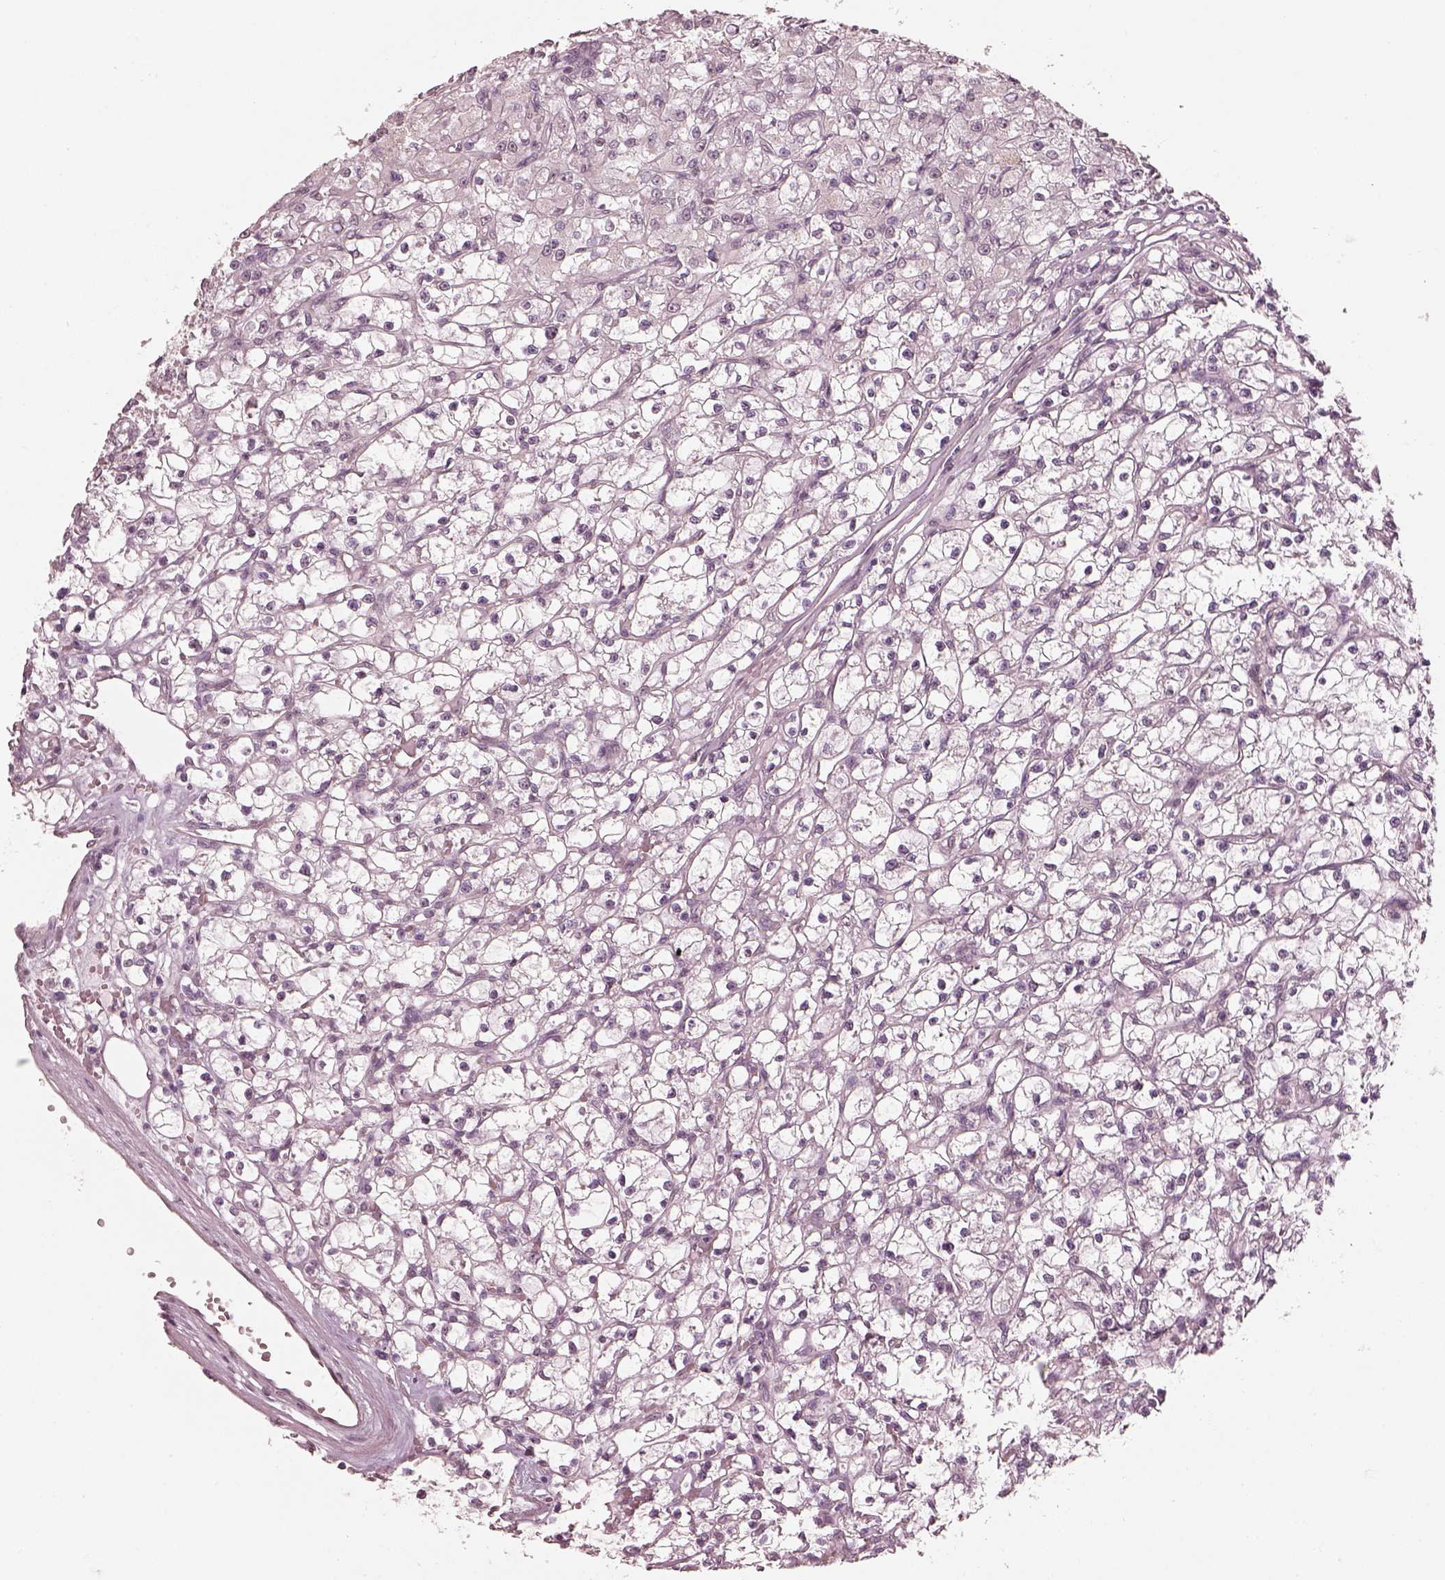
{"staining": {"intensity": "negative", "quantity": "none", "location": "none"}, "tissue": "renal cancer", "cell_type": "Tumor cells", "image_type": "cancer", "snomed": [{"axis": "morphology", "description": "Adenocarcinoma, NOS"}, {"axis": "topography", "description": "Kidney"}], "caption": "An IHC image of renal cancer is shown. There is no staining in tumor cells of renal cancer. Nuclei are stained in blue.", "gene": "SLC7A4", "patient": {"sex": "female", "age": 59}}